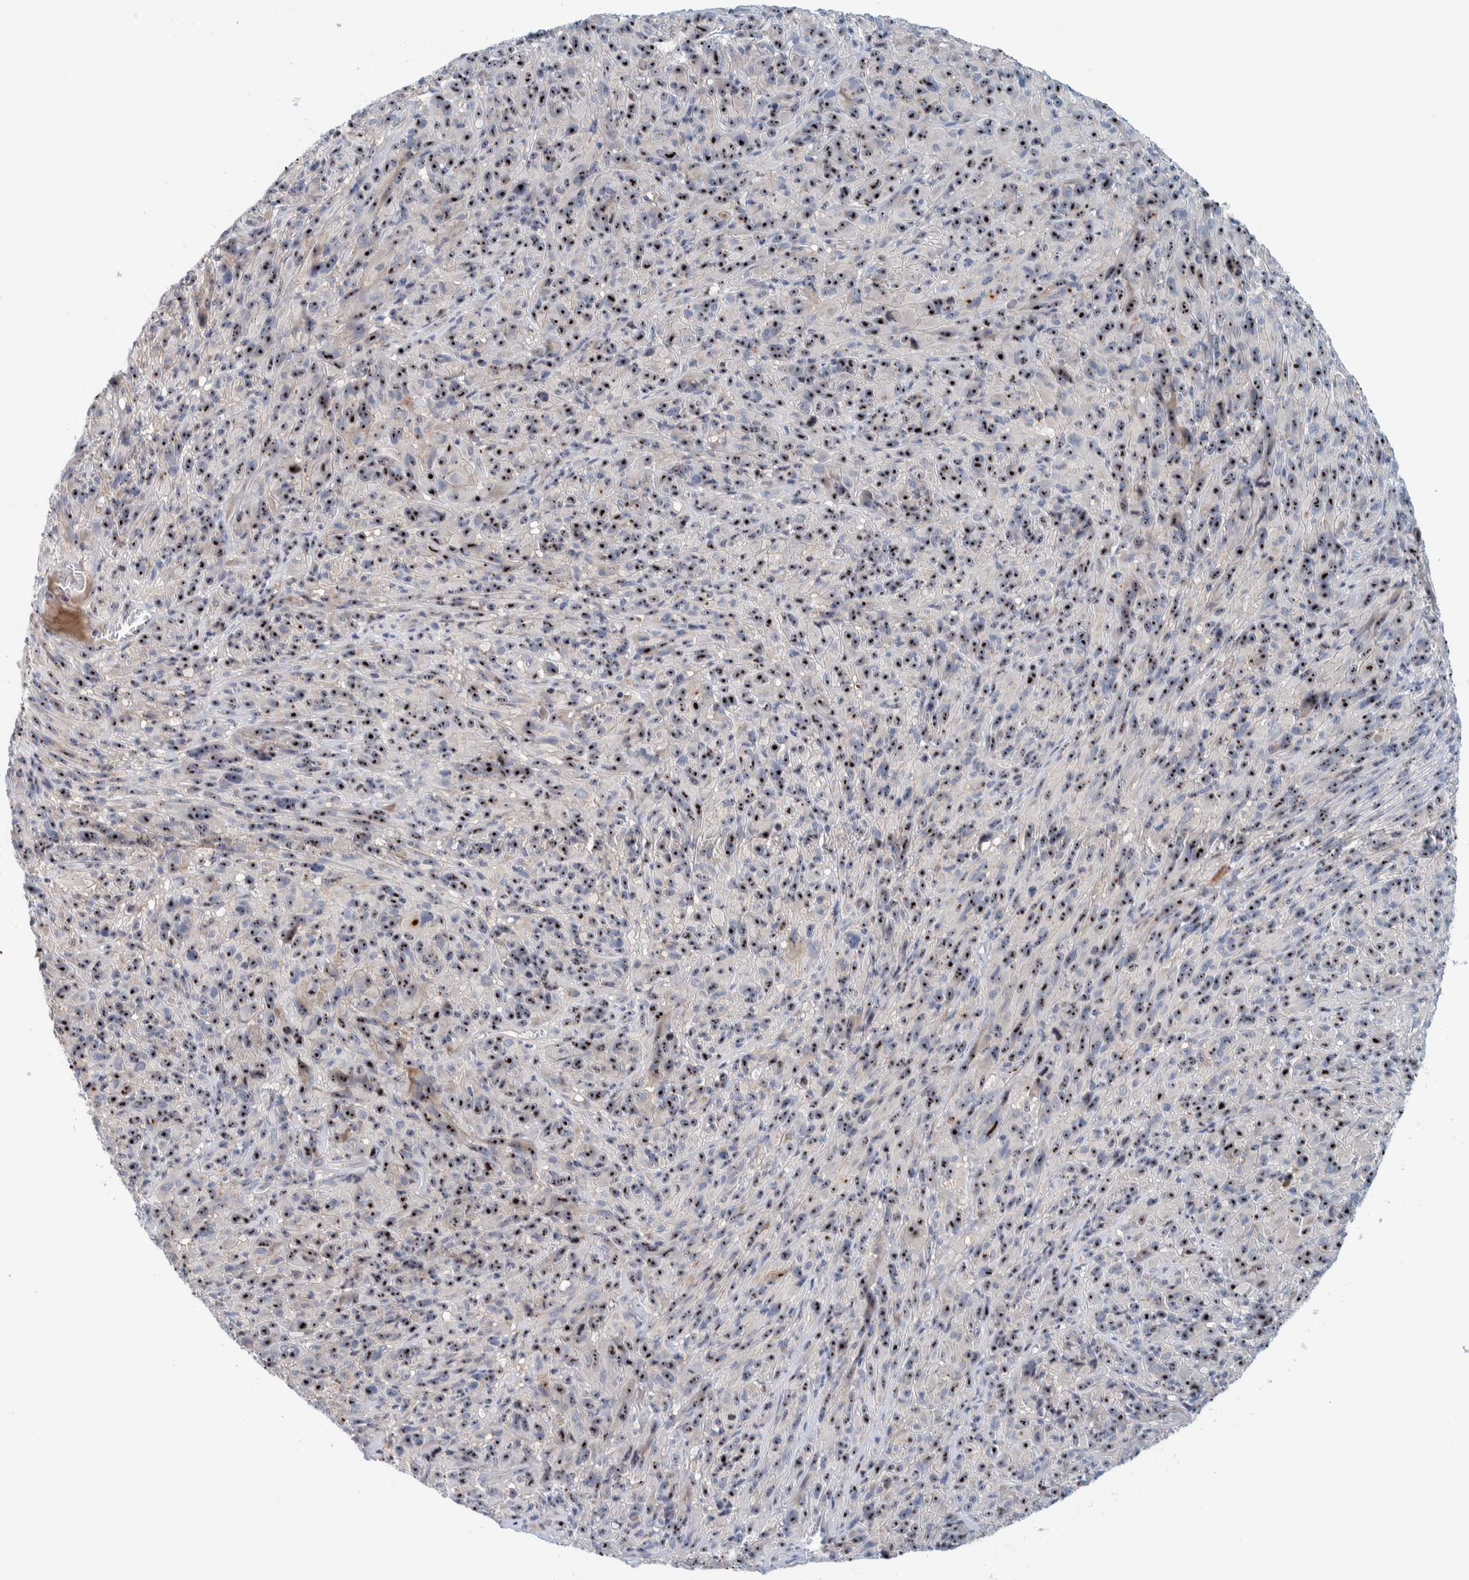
{"staining": {"intensity": "strong", "quantity": ">75%", "location": "nuclear"}, "tissue": "melanoma", "cell_type": "Tumor cells", "image_type": "cancer", "snomed": [{"axis": "morphology", "description": "Malignant melanoma, NOS"}, {"axis": "topography", "description": "Skin of head"}], "caption": "A high amount of strong nuclear expression is appreciated in about >75% of tumor cells in melanoma tissue.", "gene": "NOL11", "patient": {"sex": "male", "age": 96}}